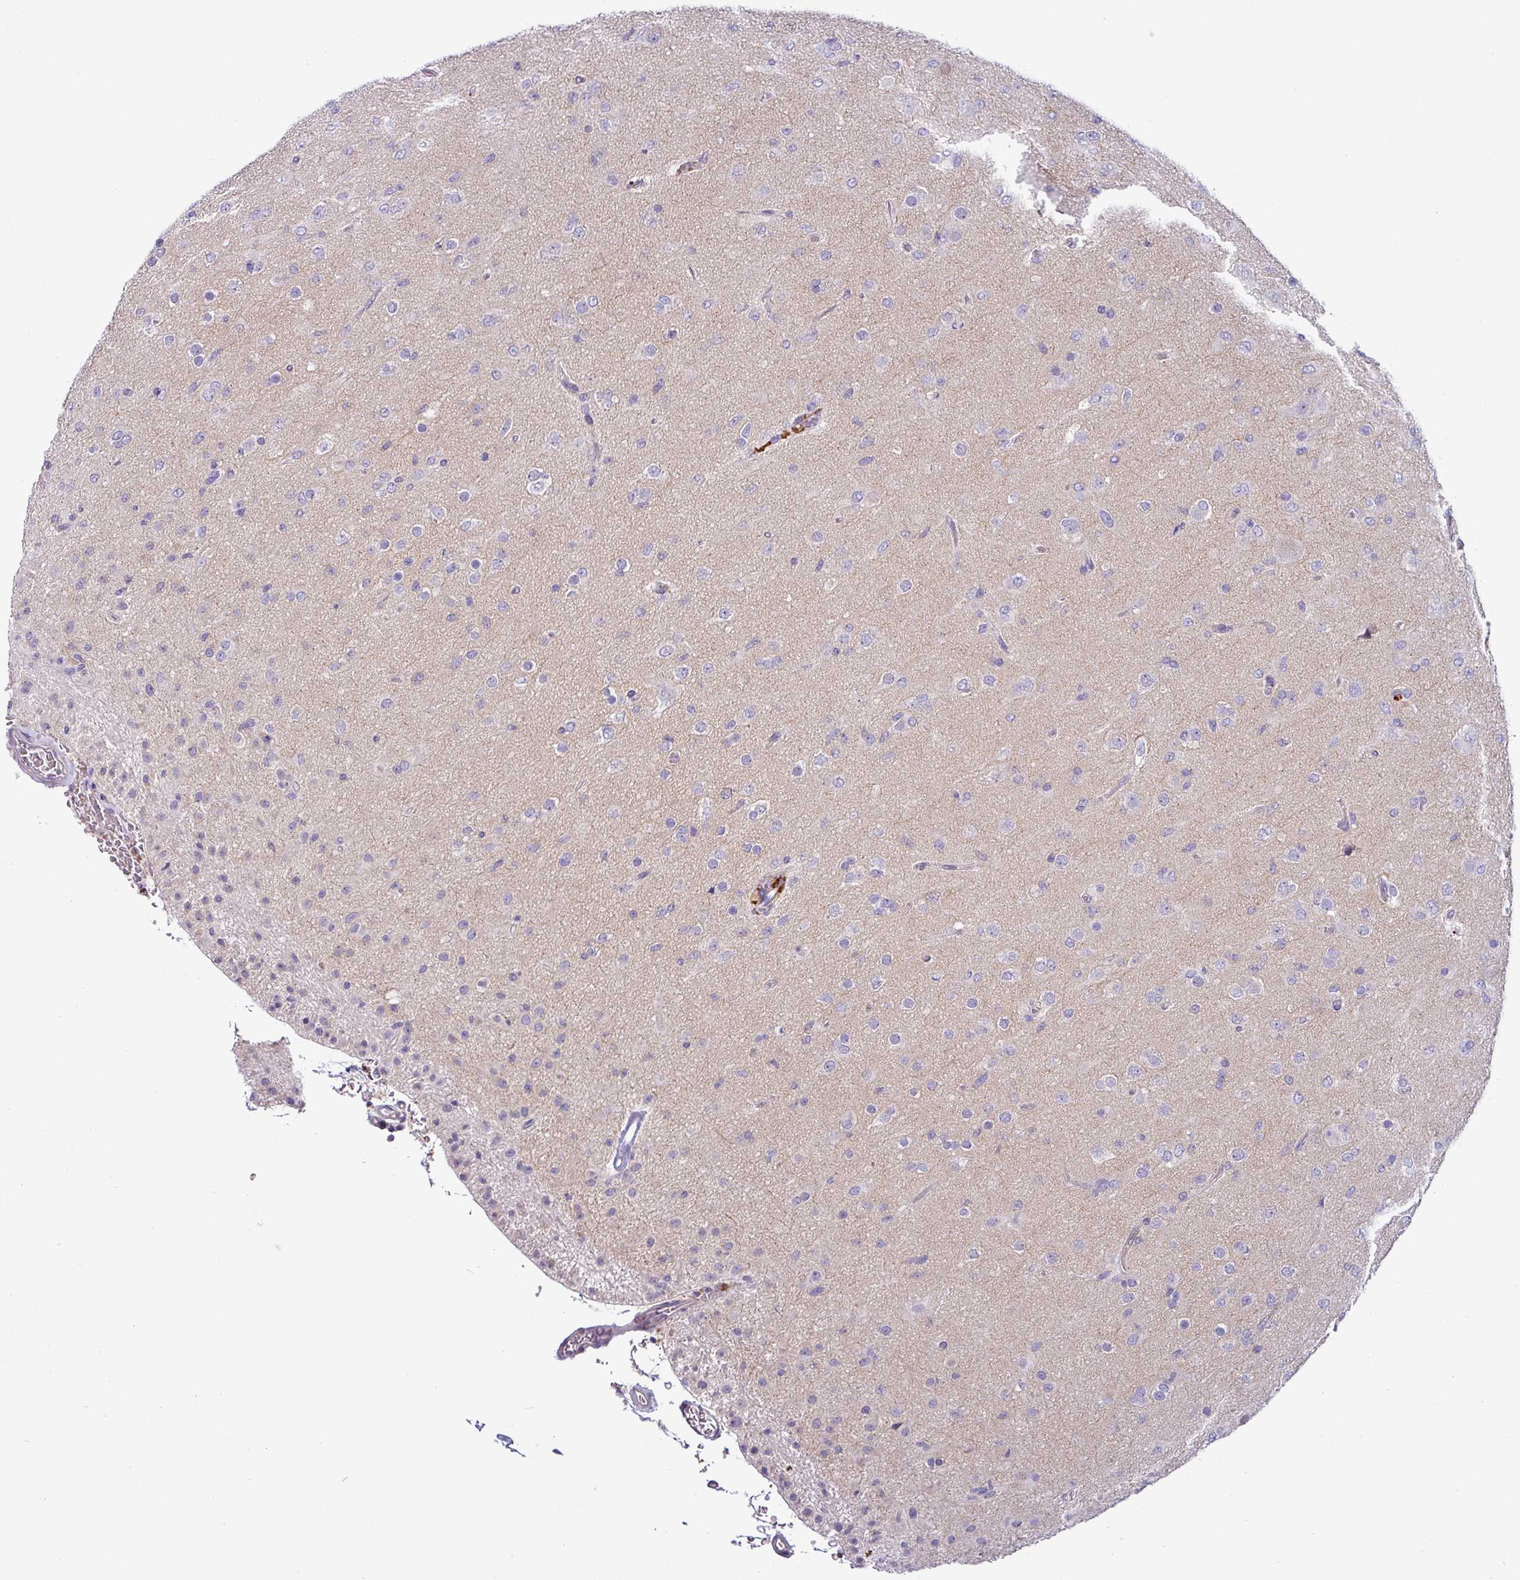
{"staining": {"intensity": "negative", "quantity": "none", "location": "none"}, "tissue": "glioma", "cell_type": "Tumor cells", "image_type": "cancer", "snomed": [{"axis": "morphology", "description": "Glioma, malignant, Low grade"}, {"axis": "topography", "description": "Brain"}], "caption": "The image shows no staining of tumor cells in glioma.", "gene": "ACAP3", "patient": {"sex": "male", "age": 65}}